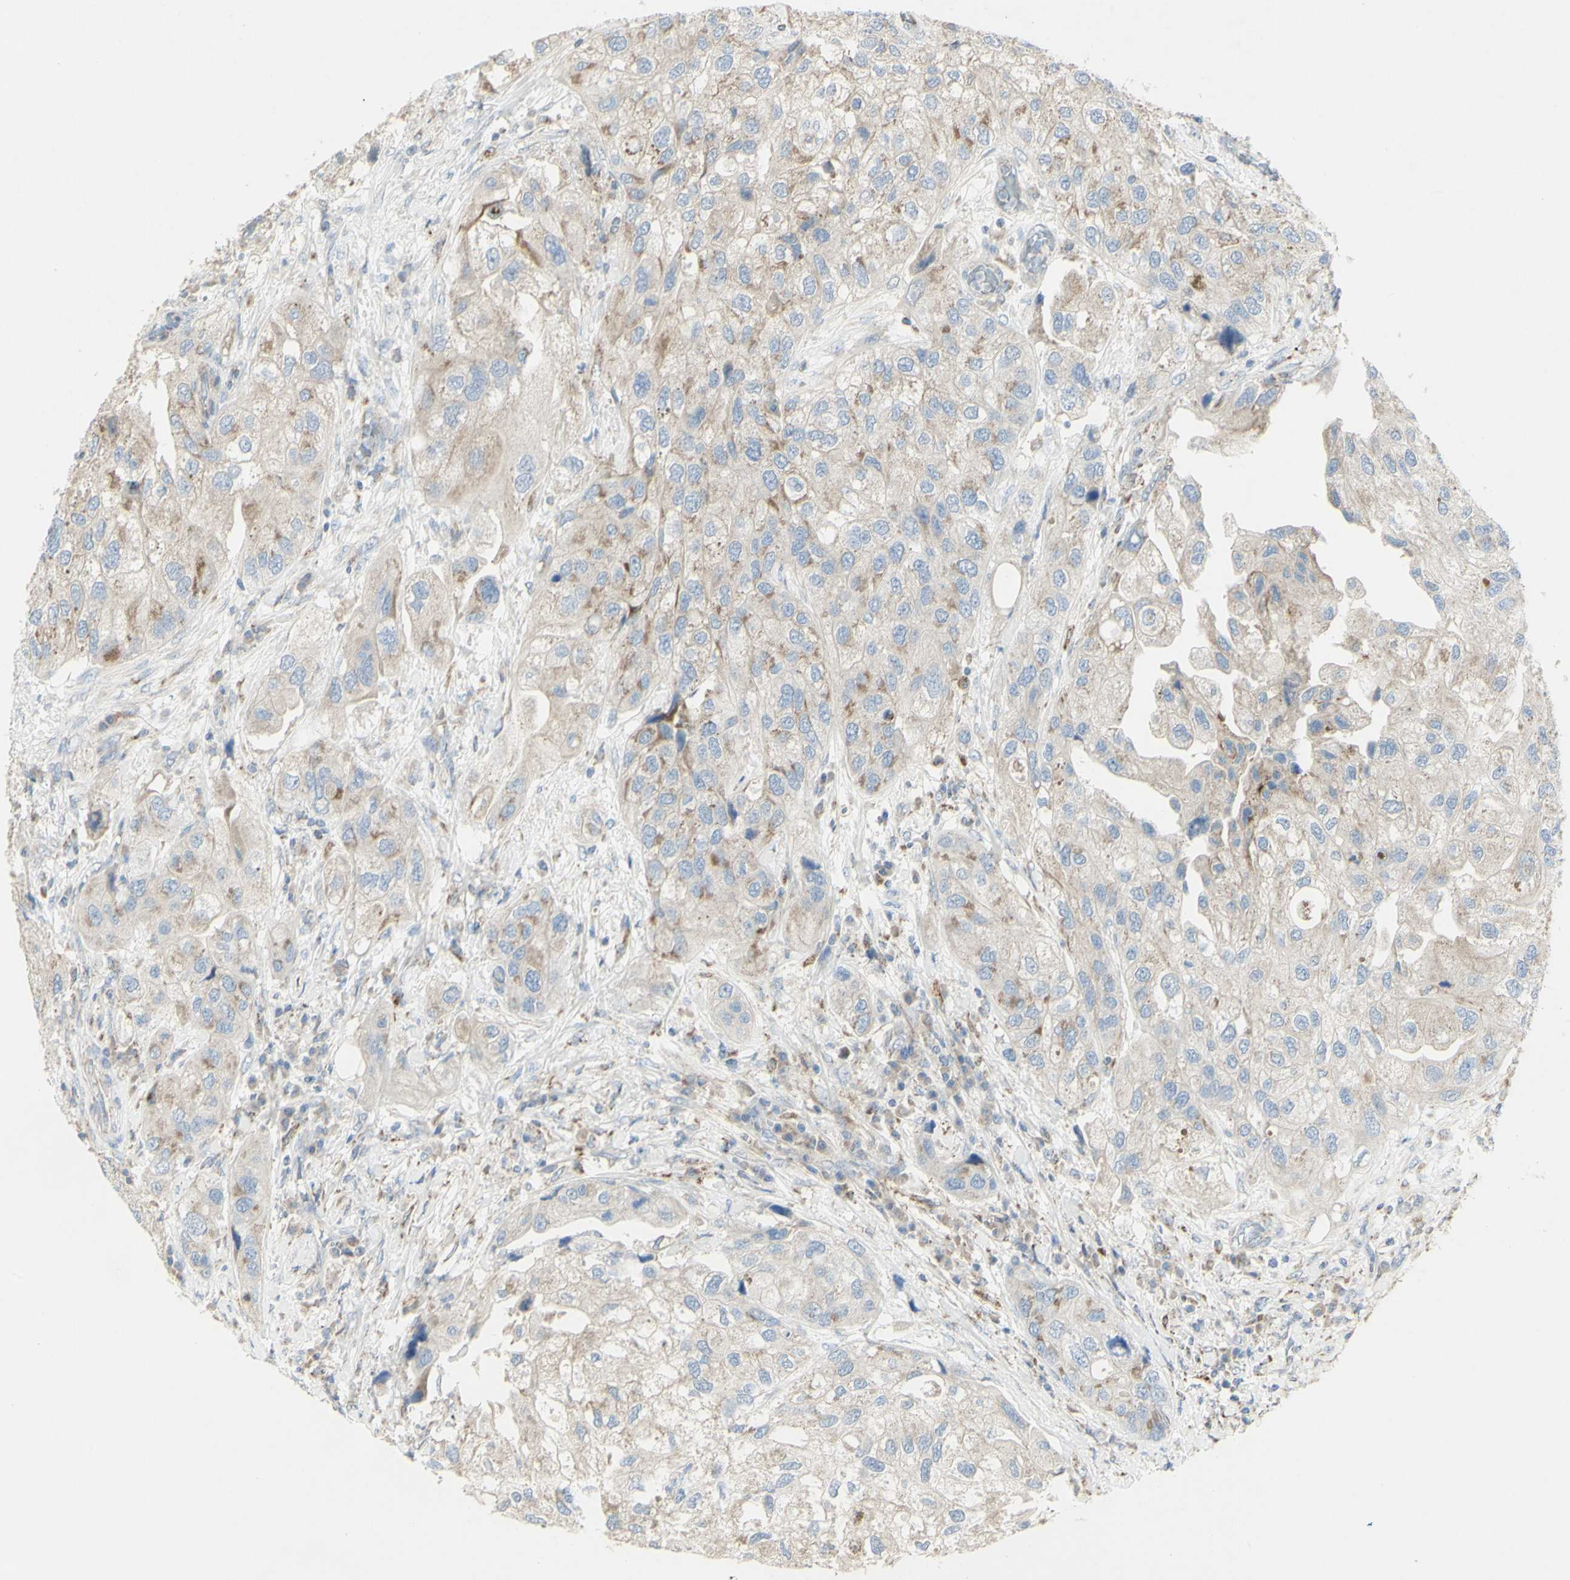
{"staining": {"intensity": "weak", "quantity": "<25%", "location": "cytoplasmic/membranous"}, "tissue": "urothelial cancer", "cell_type": "Tumor cells", "image_type": "cancer", "snomed": [{"axis": "morphology", "description": "Urothelial carcinoma, High grade"}, {"axis": "topography", "description": "Urinary bladder"}], "caption": "Immunohistochemistry of urothelial cancer demonstrates no expression in tumor cells.", "gene": "CNTNAP1", "patient": {"sex": "female", "age": 64}}